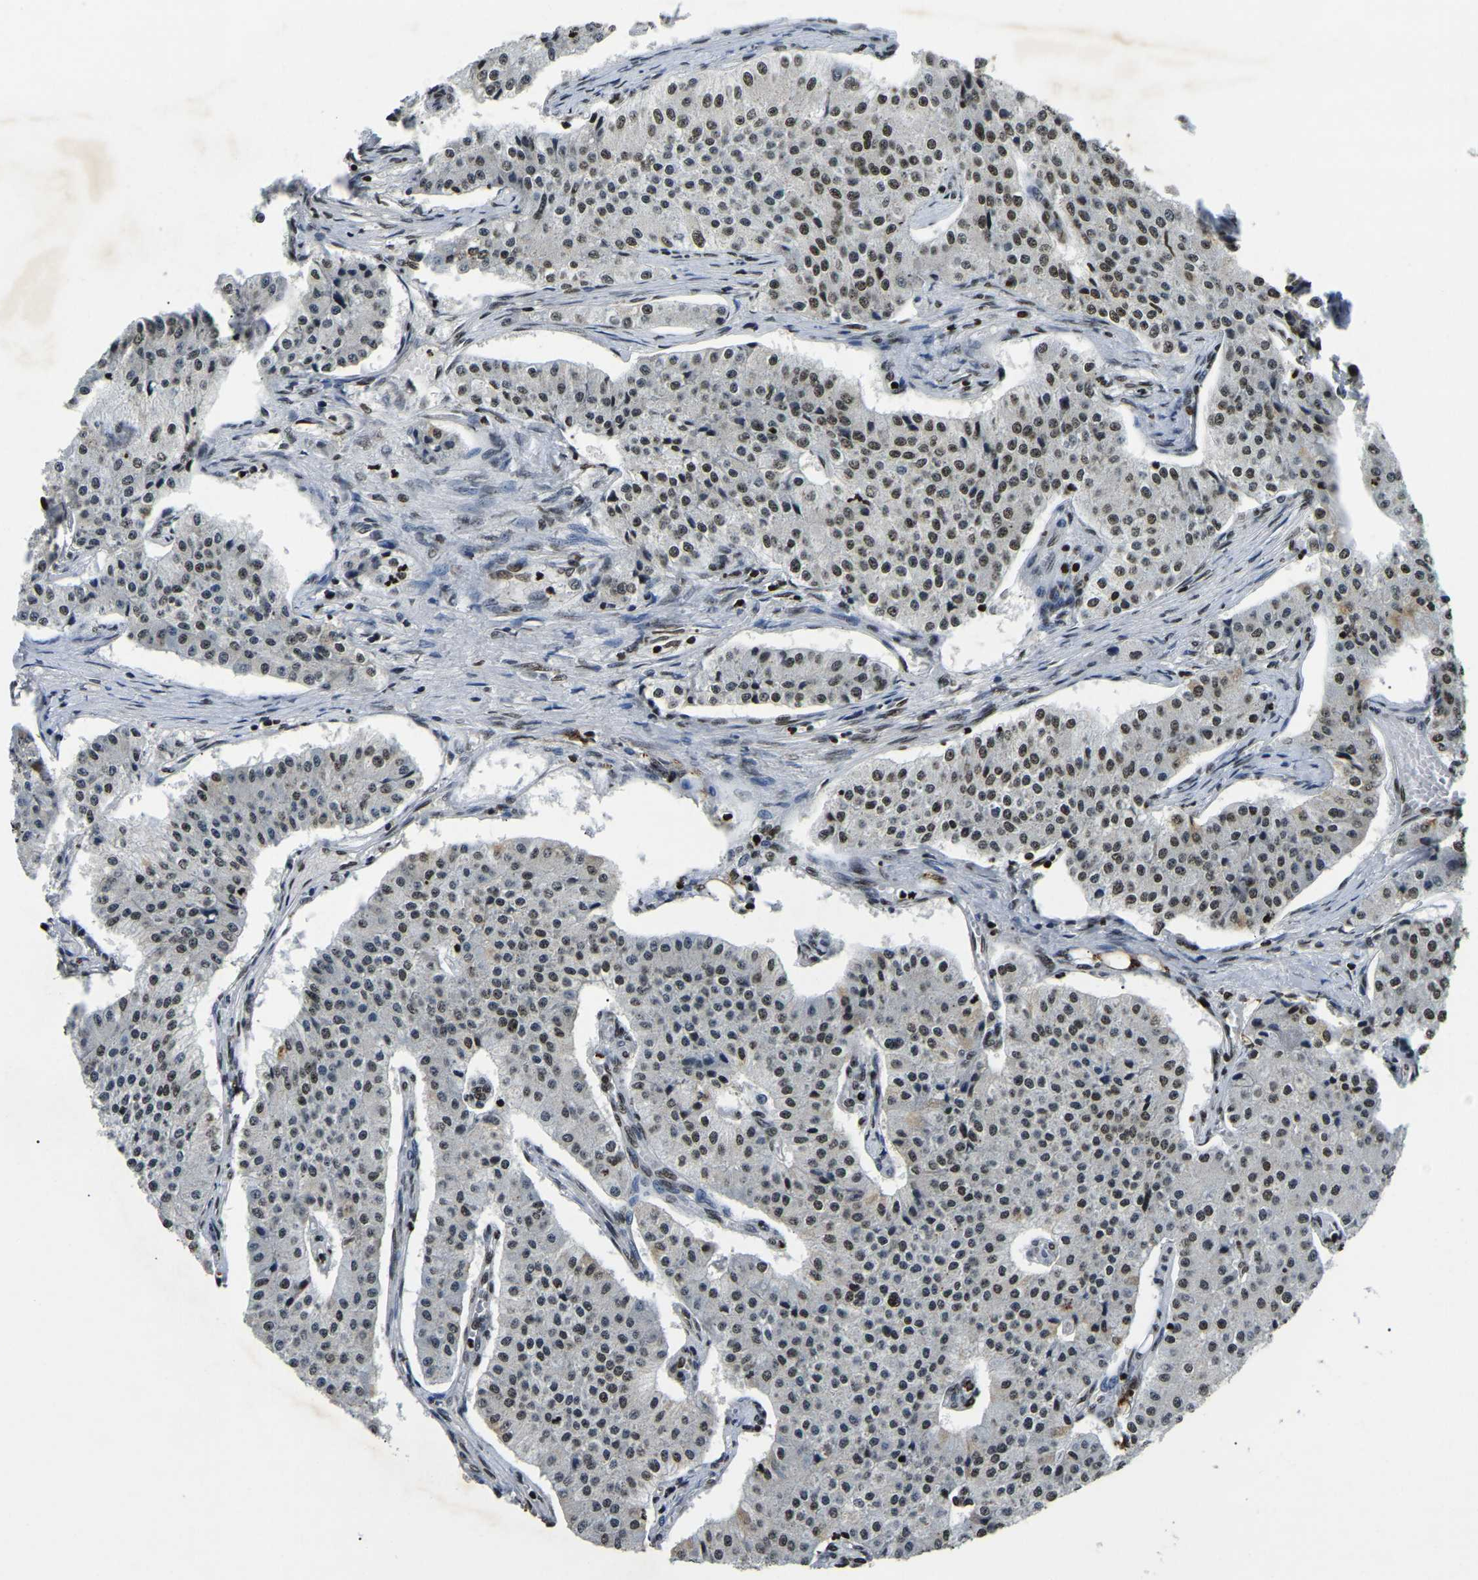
{"staining": {"intensity": "weak", "quantity": "25%-75%", "location": "nuclear"}, "tissue": "carcinoid", "cell_type": "Tumor cells", "image_type": "cancer", "snomed": [{"axis": "morphology", "description": "Carcinoid, malignant, NOS"}, {"axis": "topography", "description": "Colon"}], "caption": "Immunohistochemistry (IHC) staining of carcinoid, which demonstrates low levels of weak nuclear expression in approximately 25%-75% of tumor cells indicating weak nuclear protein positivity. The staining was performed using DAB (brown) for protein detection and nuclei were counterstained in hematoxylin (blue).", "gene": "LRRC61", "patient": {"sex": "female", "age": 52}}